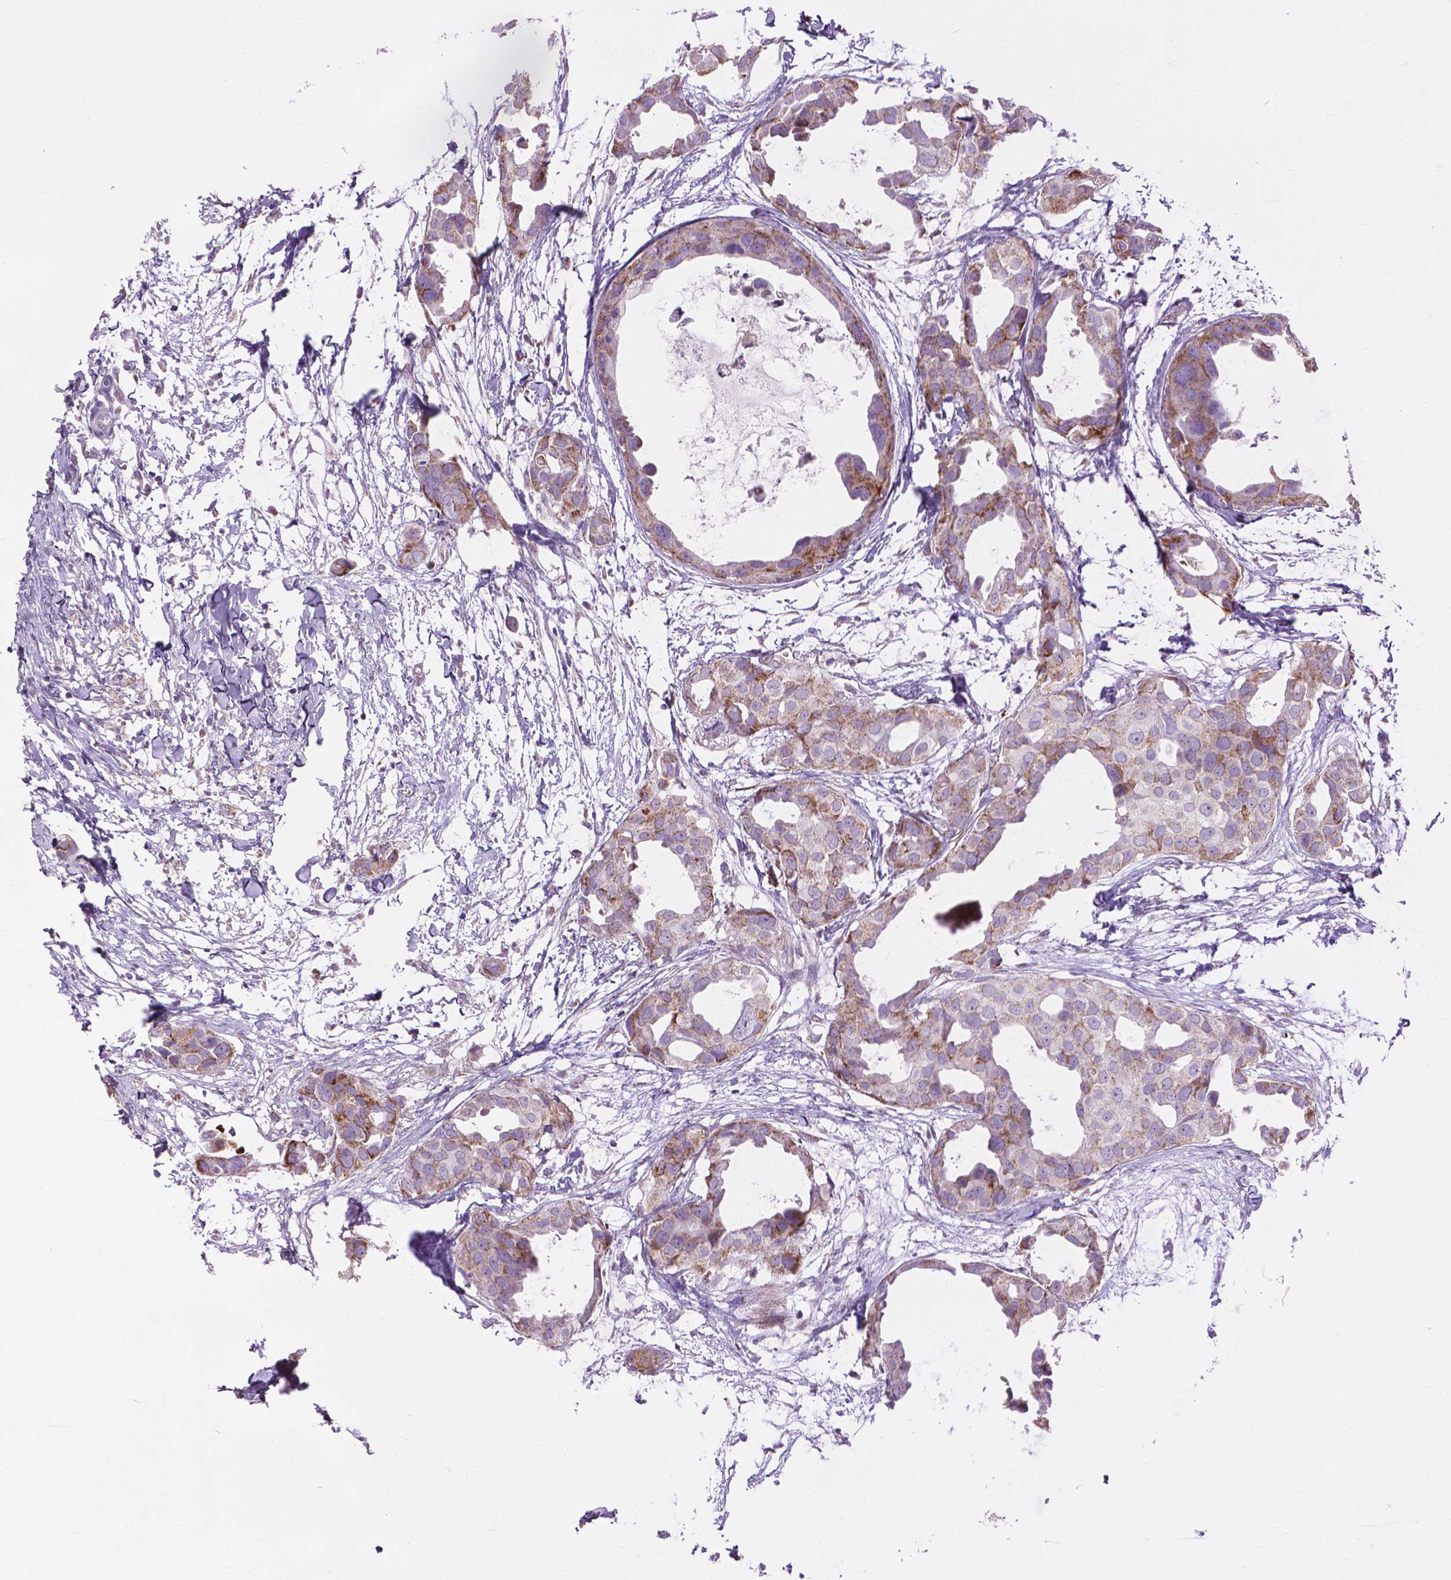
{"staining": {"intensity": "strong", "quantity": "25%-75%", "location": "cytoplasmic/membranous"}, "tissue": "breast cancer", "cell_type": "Tumor cells", "image_type": "cancer", "snomed": [{"axis": "morphology", "description": "Duct carcinoma"}, {"axis": "topography", "description": "Breast"}], "caption": "A micrograph of breast intraductal carcinoma stained for a protein demonstrates strong cytoplasmic/membranous brown staining in tumor cells.", "gene": "VDAC1", "patient": {"sex": "female", "age": 38}}